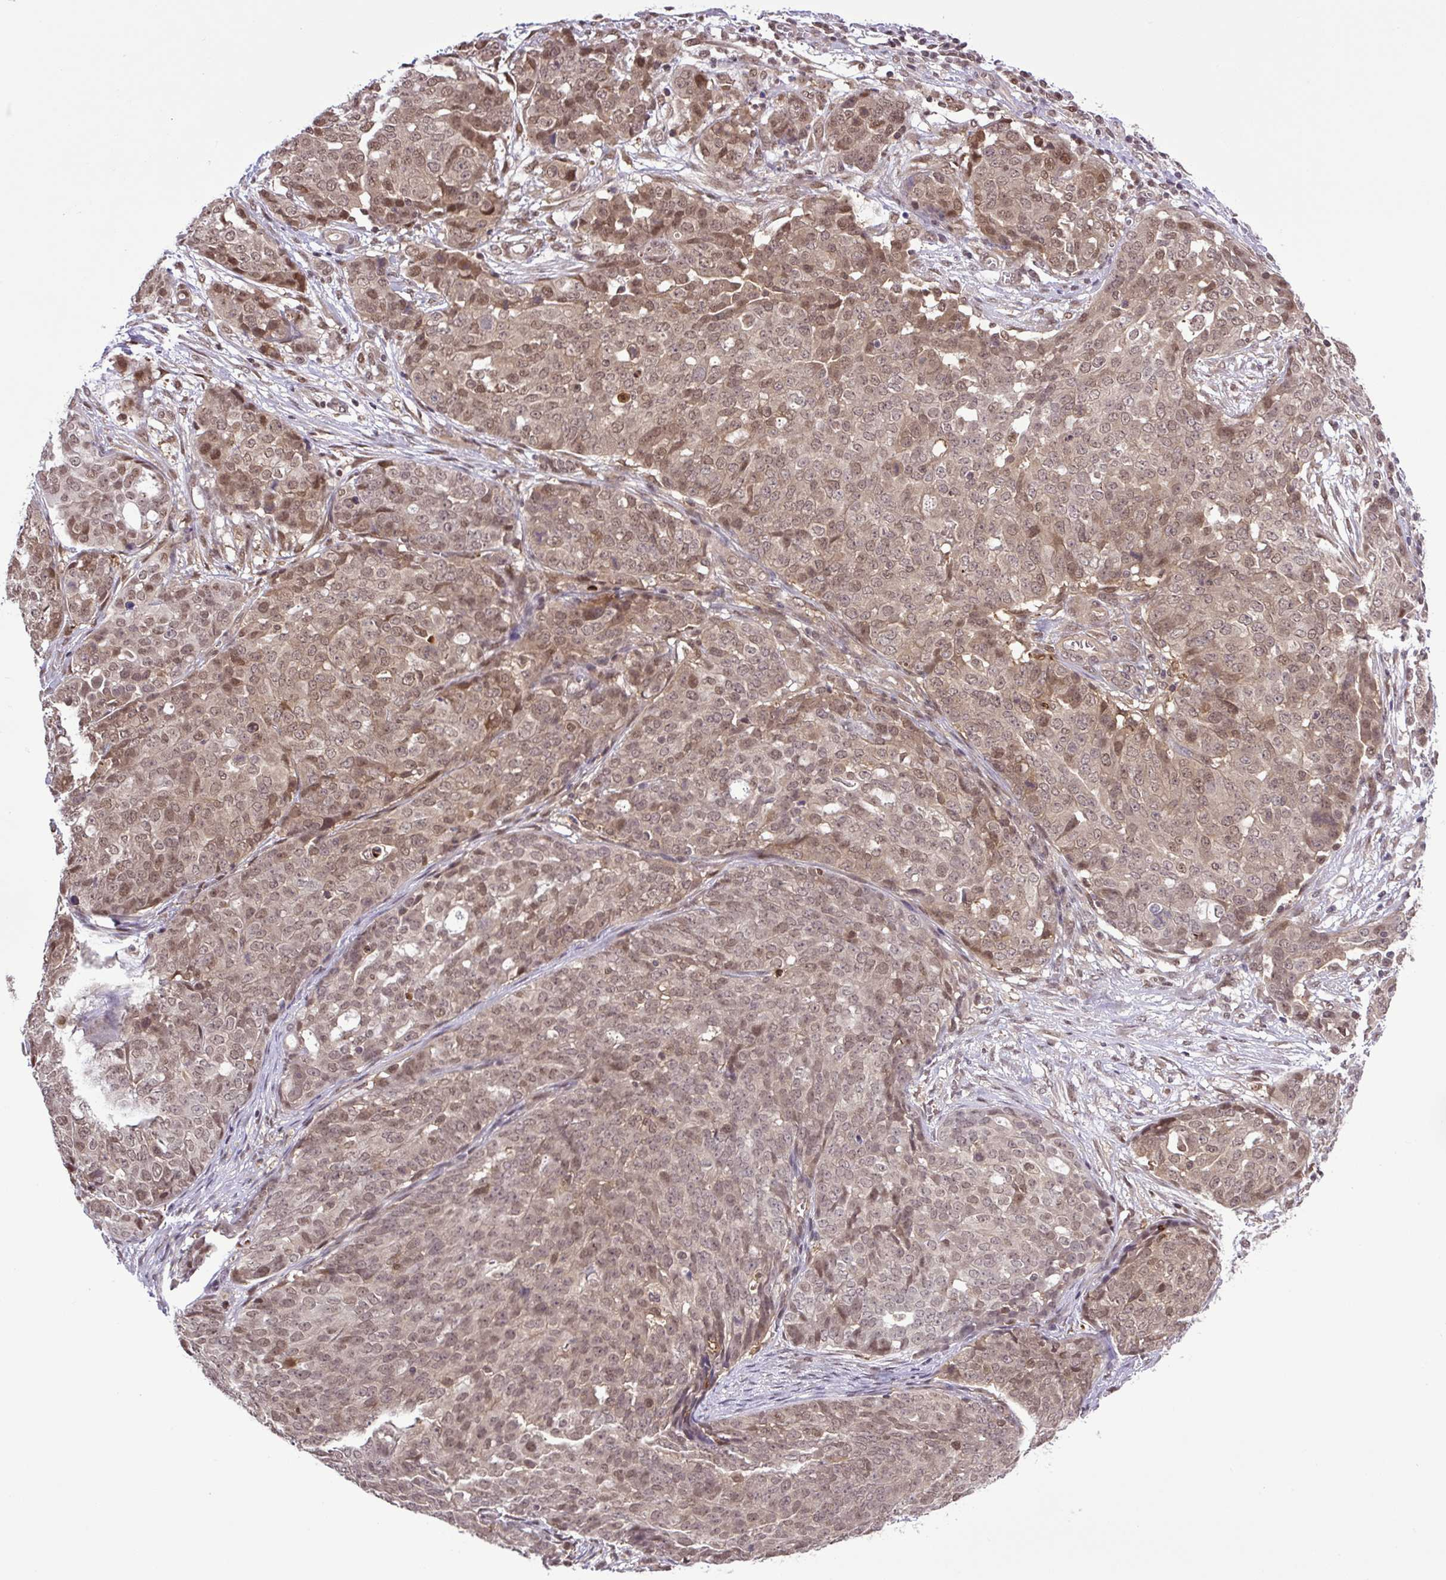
{"staining": {"intensity": "moderate", "quantity": ">75%", "location": "nuclear"}, "tissue": "ovarian cancer", "cell_type": "Tumor cells", "image_type": "cancer", "snomed": [{"axis": "morphology", "description": "Cystadenocarcinoma, serous, NOS"}, {"axis": "topography", "description": "Soft tissue"}, {"axis": "topography", "description": "Ovary"}], "caption": "Moderate nuclear positivity is appreciated in approximately >75% of tumor cells in ovarian serous cystadenocarcinoma.", "gene": "SGTA", "patient": {"sex": "female", "age": 57}}